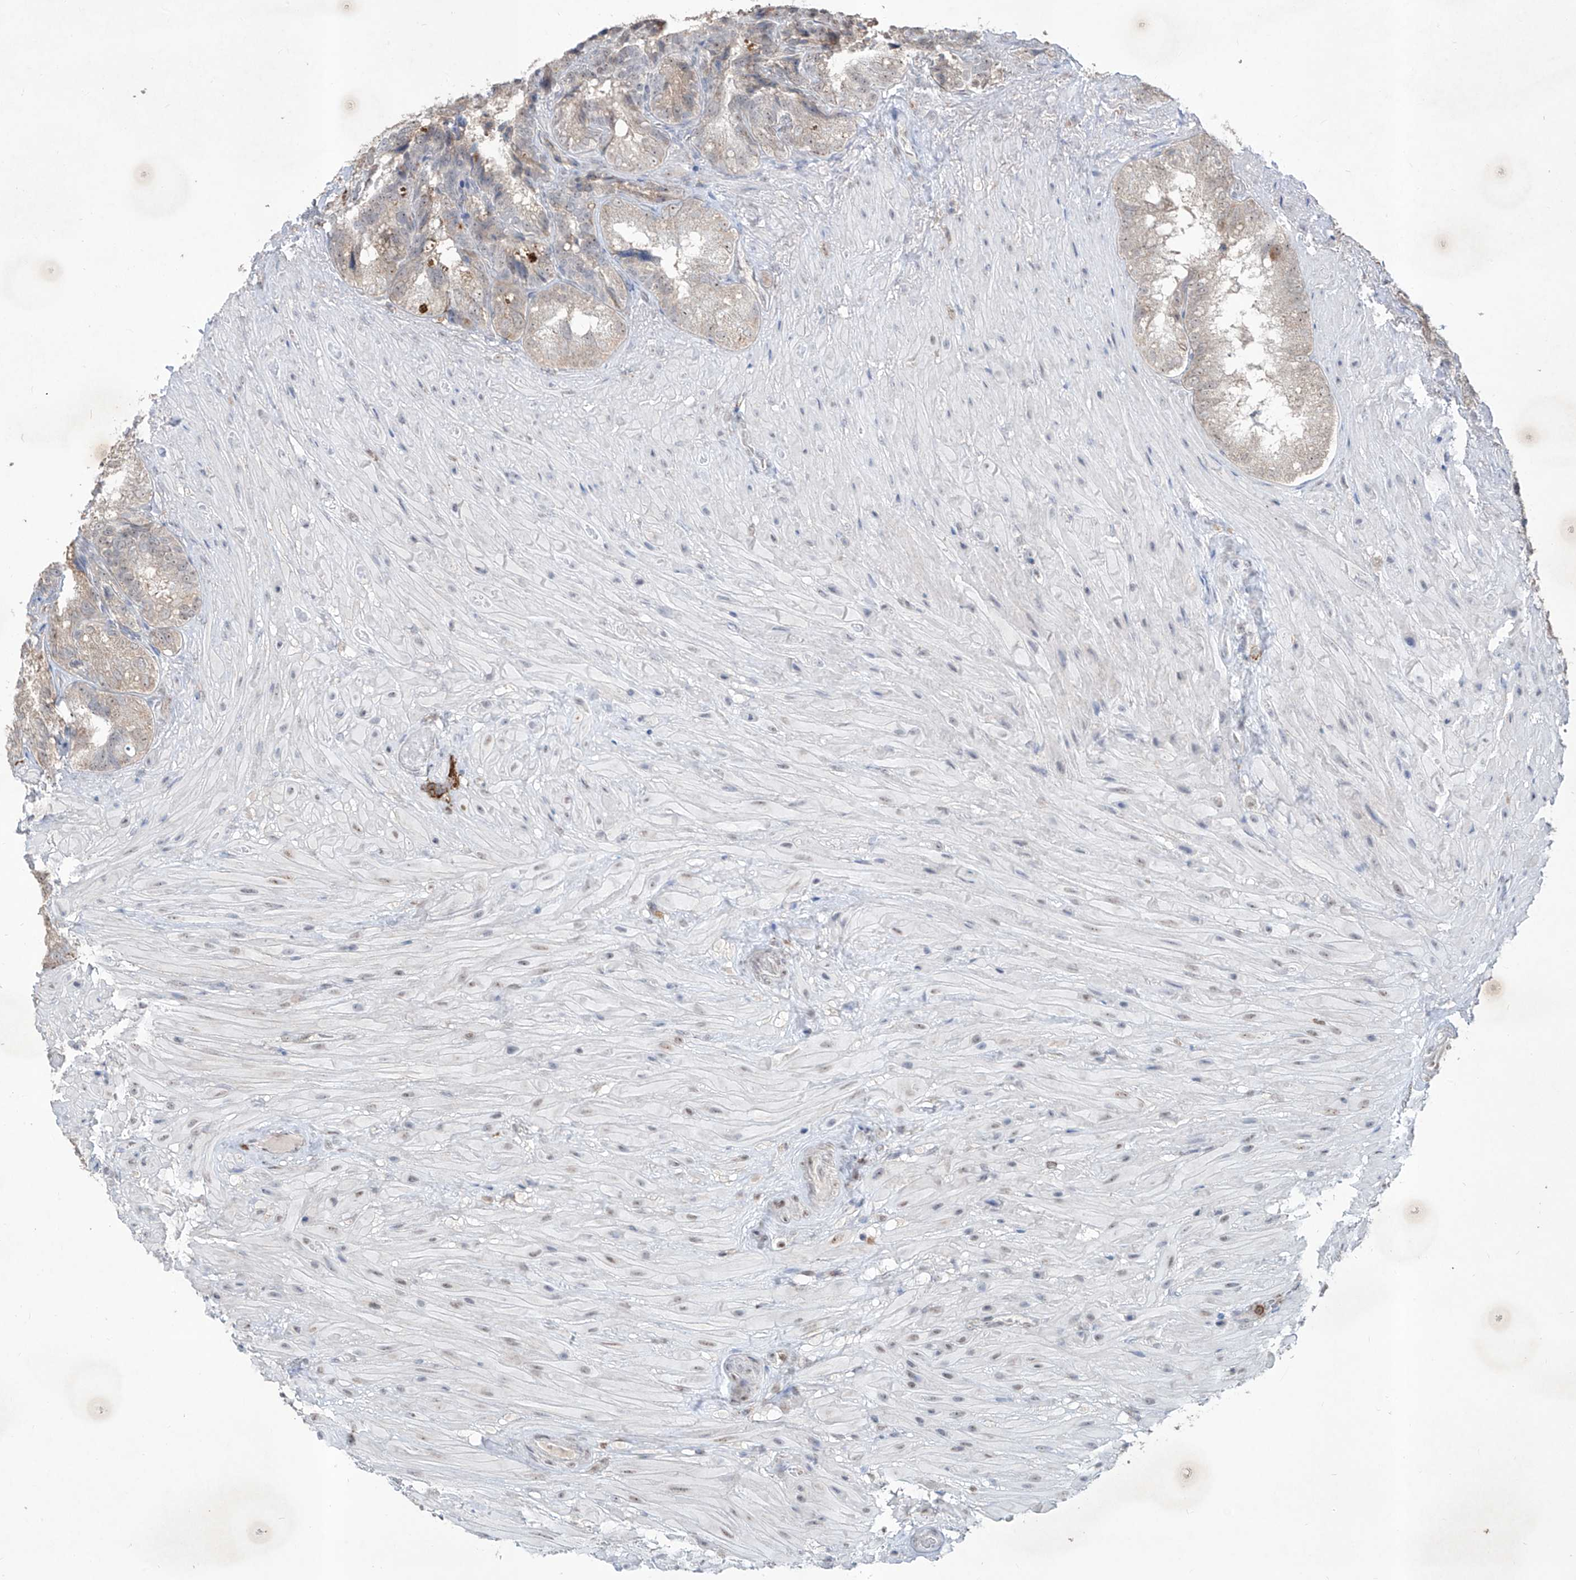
{"staining": {"intensity": "weak", "quantity": "<25%", "location": "nuclear"}, "tissue": "seminal vesicle", "cell_type": "Glandular cells", "image_type": "normal", "snomed": [{"axis": "morphology", "description": "Normal tissue, NOS"}, {"axis": "topography", "description": "Seminal veicle"}, {"axis": "topography", "description": "Peripheral nerve tissue"}], "caption": "A photomicrograph of human seminal vesicle is negative for staining in glandular cells. (DAB (3,3'-diaminobenzidine) immunohistochemistry (IHC) with hematoxylin counter stain).", "gene": "ZBTB48", "patient": {"sex": "male", "age": 63}}